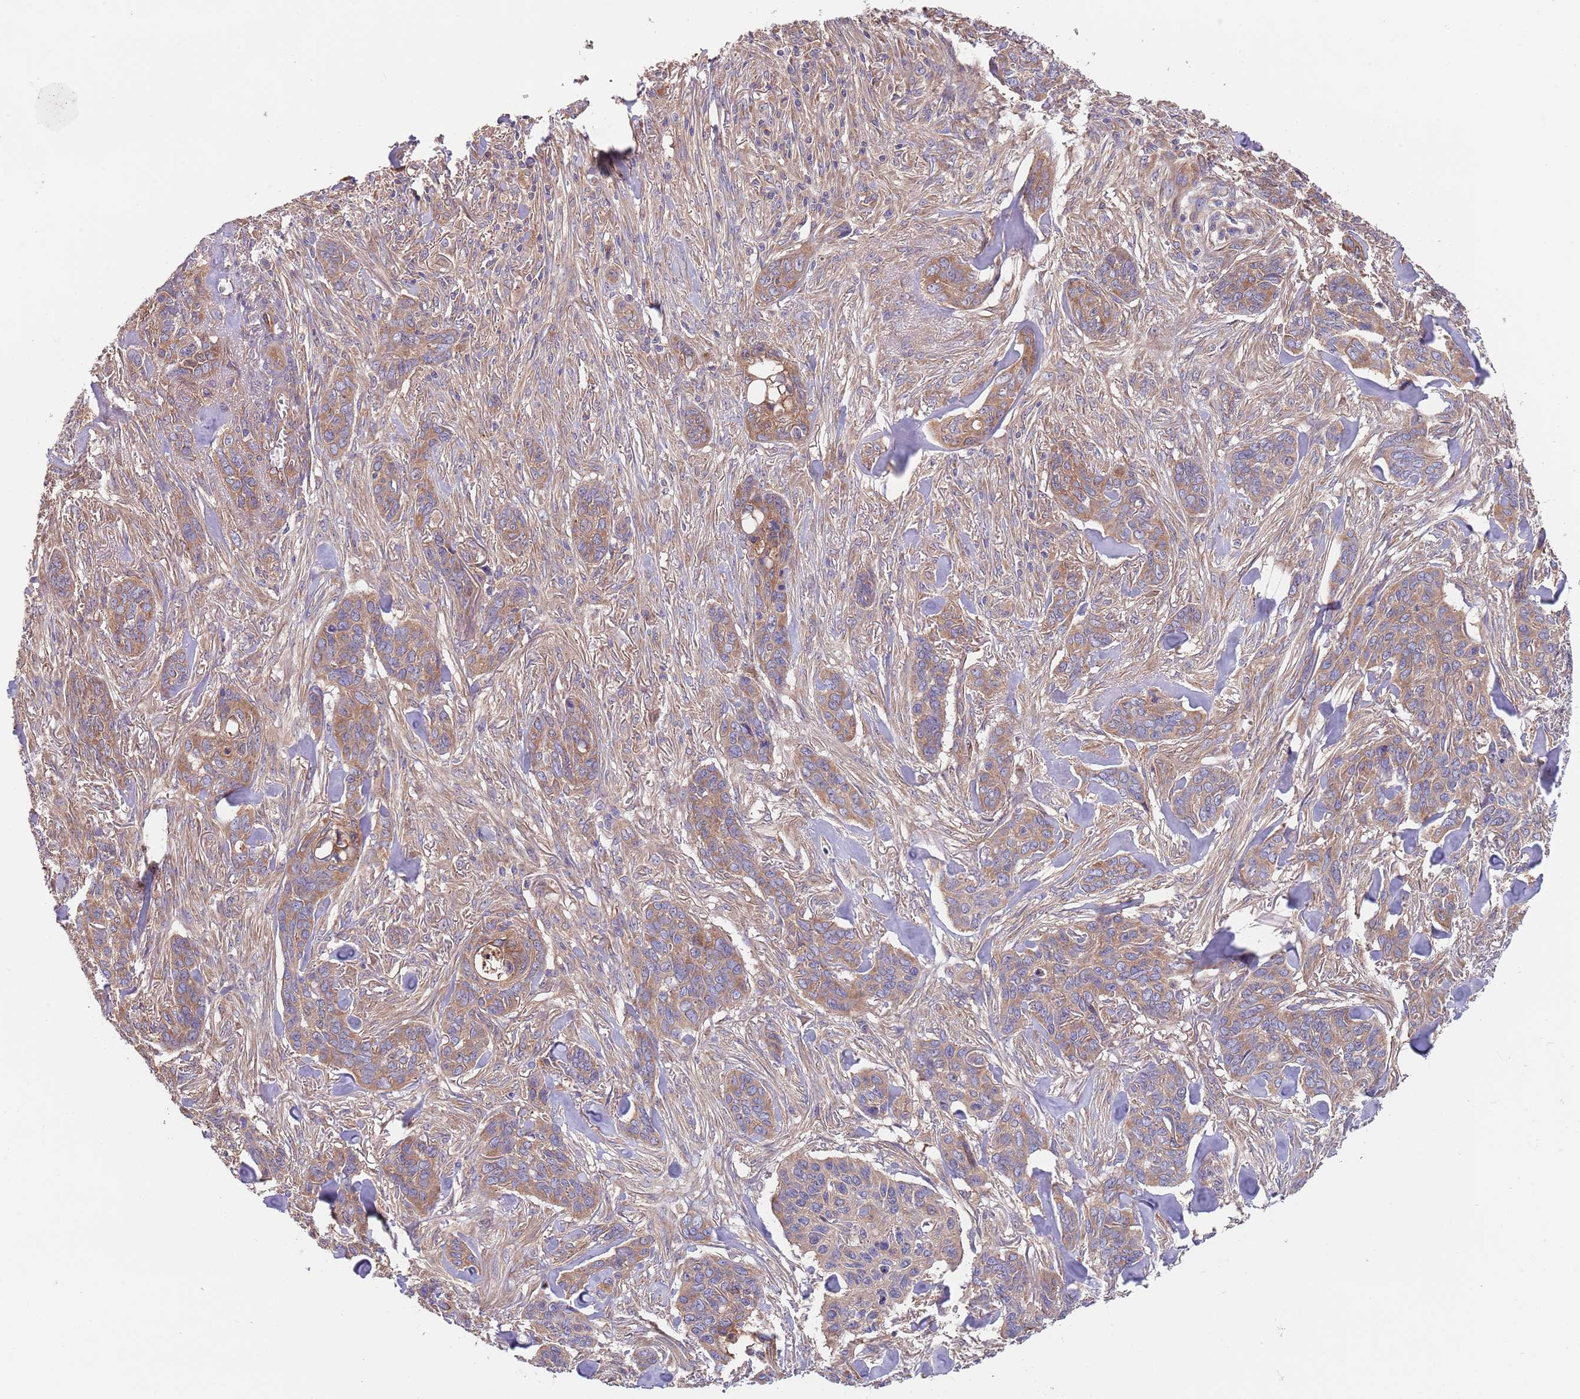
{"staining": {"intensity": "moderate", "quantity": ">75%", "location": "cytoplasmic/membranous"}, "tissue": "skin cancer", "cell_type": "Tumor cells", "image_type": "cancer", "snomed": [{"axis": "morphology", "description": "Basal cell carcinoma"}, {"axis": "topography", "description": "Skin"}], "caption": "IHC photomicrograph of neoplastic tissue: basal cell carcinoma (skin) stained using IHC shows medium levels of moderate protein expression localized specifically in the cytoplasmic/membranous of tumor cells, appearing as a cytoplasmic/membranous brown color.", "gene": "EIF3F", "patient": {"sex": "male", "age": 86}}